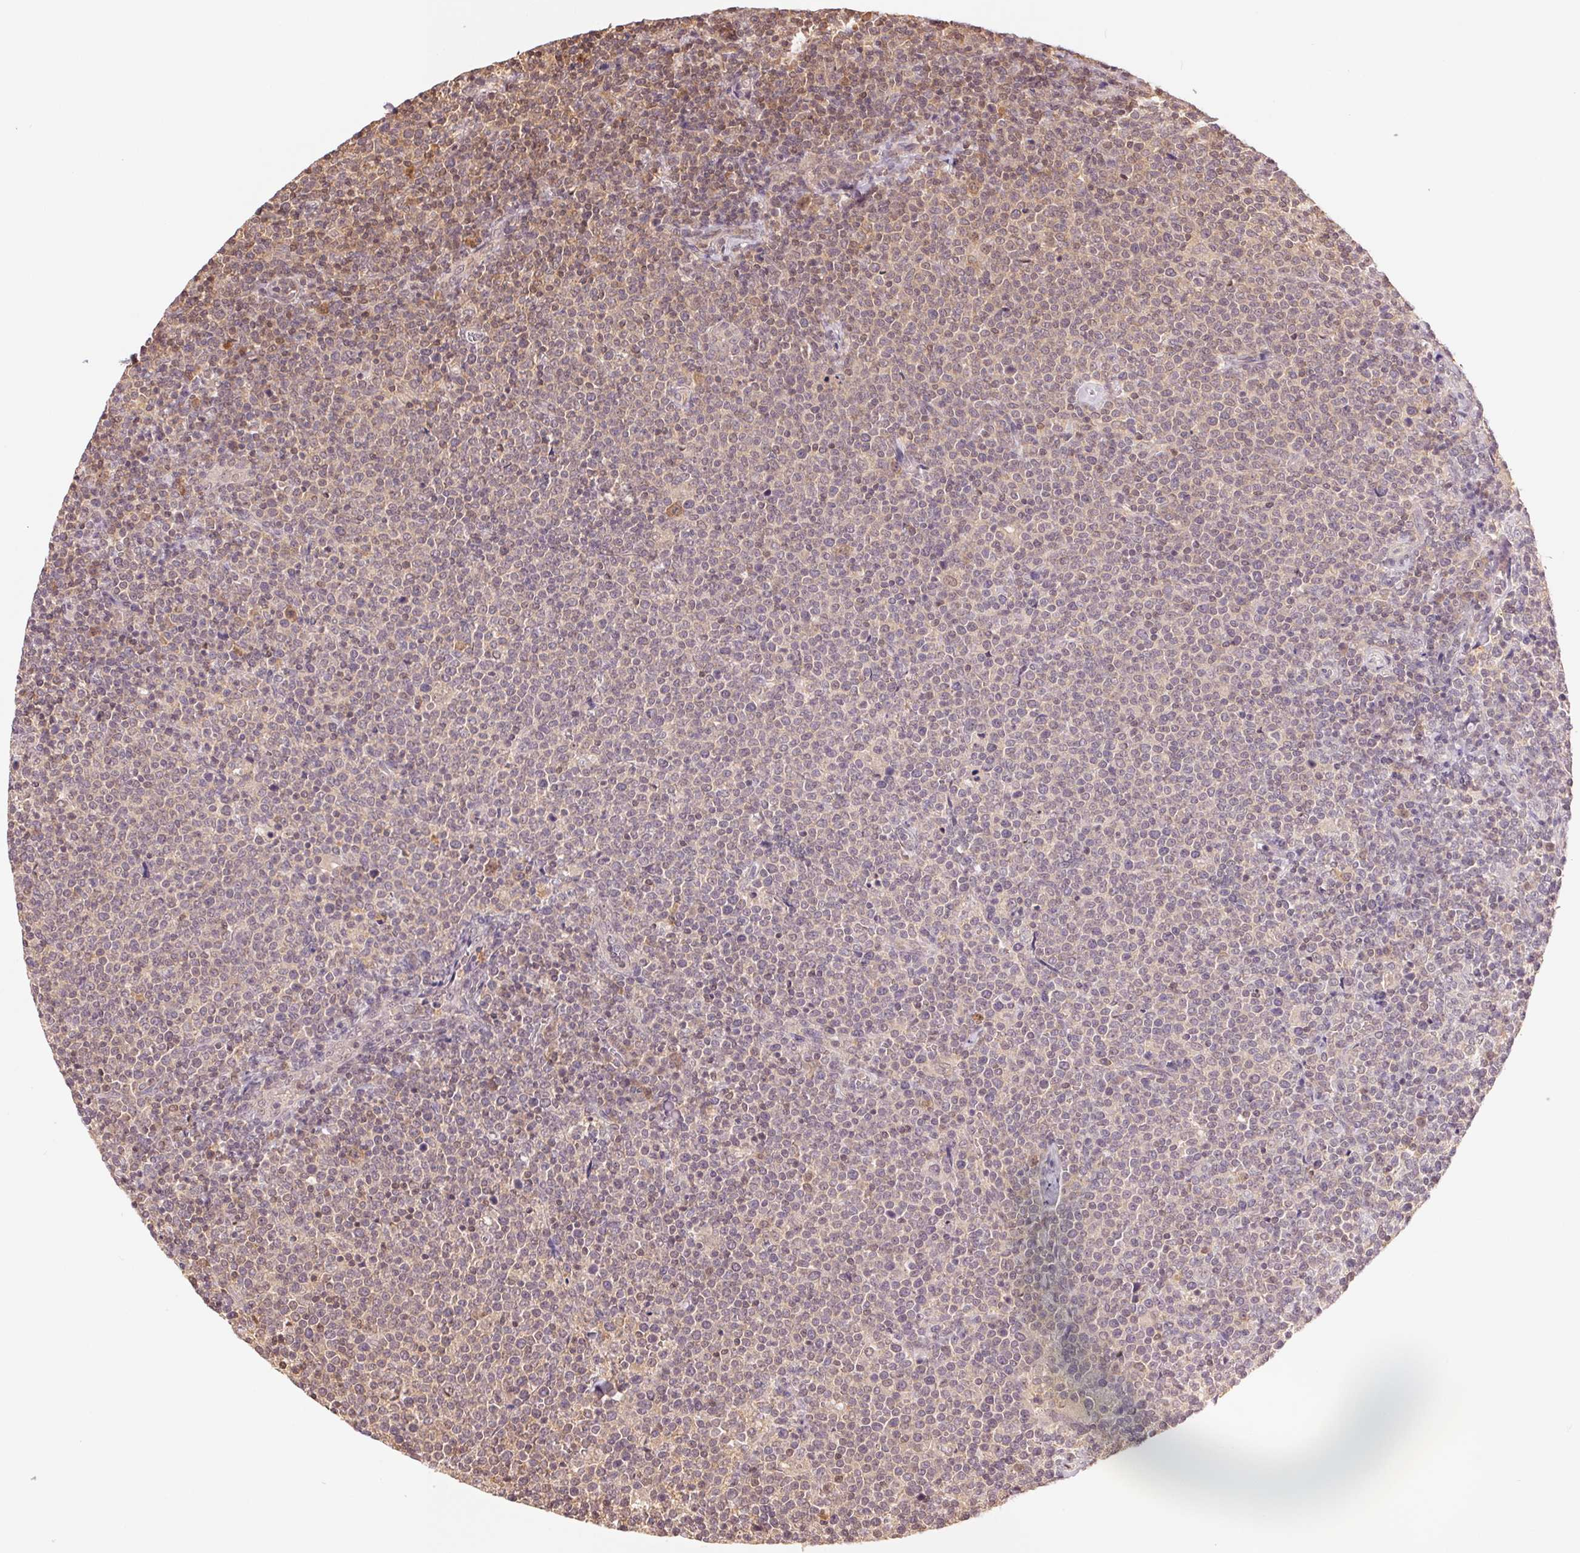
{"staining": {"intensity": "weak", "quantity": "<25%", "location": "nuclear"}, "tissue": "lymphoma", "cell_type": "Tumor cells", "image_type": "cancer", "snomed": [{"axis": "morphology", "description": "Malignant lymphoma, non-Hodgkin's type, High grade"}, {"axis": "topography", "description": "Lymph node"}], "caption": "DAB immunohistochemical staining of human malignant lymphoma, non-Hodgkin's type (high-grade) displays no significant staining in tumor cells.", "gene": "CDC123", "patient": {"sex": "male", "age": 61}}